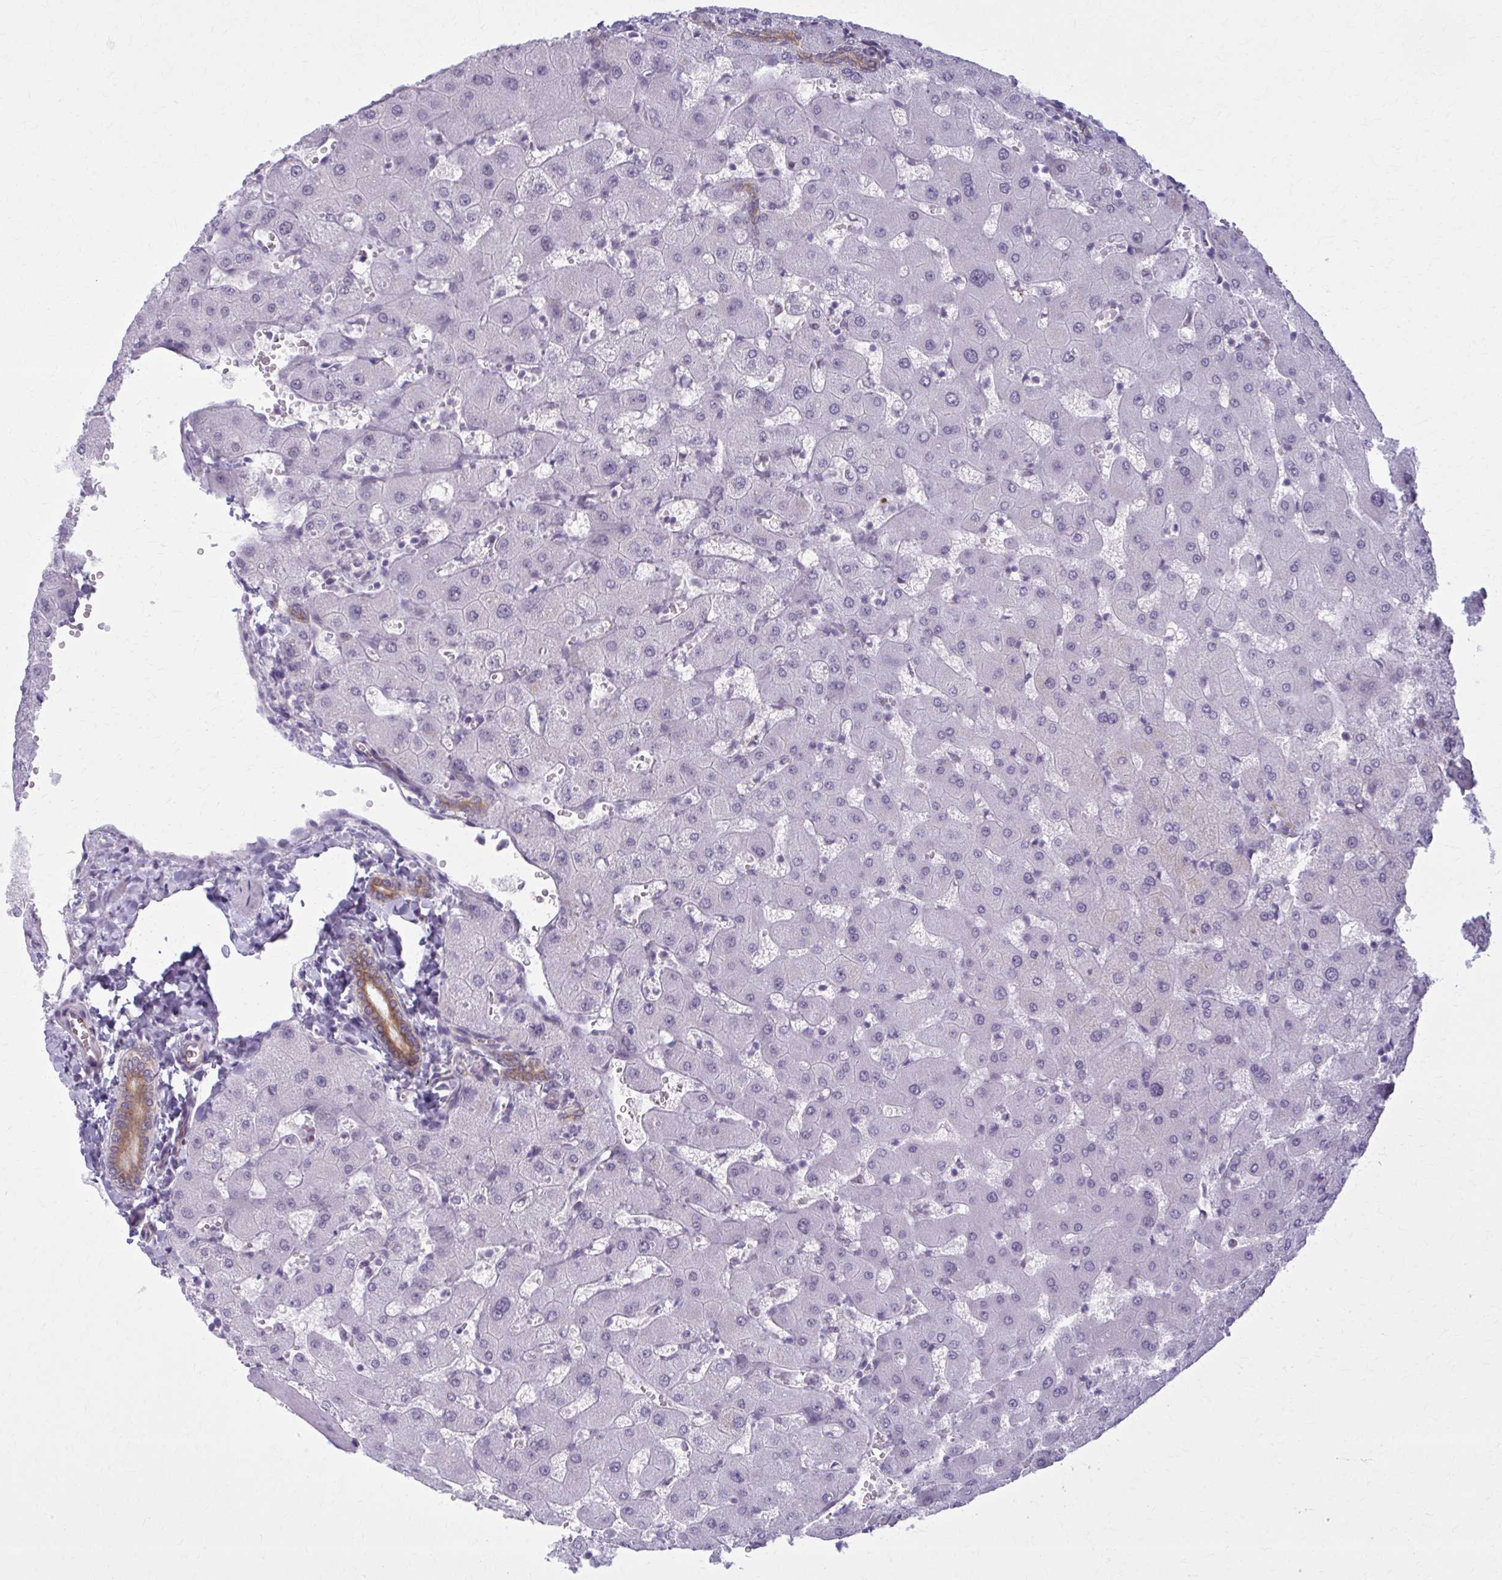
{"staining": {"intensity": "moderate", "quantity": ">75%", "location": "cytoplasmic/membranous"}, "tissue": "liver", "cell_type": "Cholangiocytes", "image_type": "normal", "snomed": [{"axis": "morphology", "description": "Normal tissue, NOS"}, {"axis": "topography", "description": "Liver"}], "caption": "Cholangiocytes demonstrate medium levels of moderate cytoplasmic/membranous expression in approximately >75% of cells in normal liver. (DAB (3,3'-diaminobenzidine) IHC with brightfield microscopy, high magnification).", "gene": "NUMBL", "patient": {"sex": "female", "age": 63}}